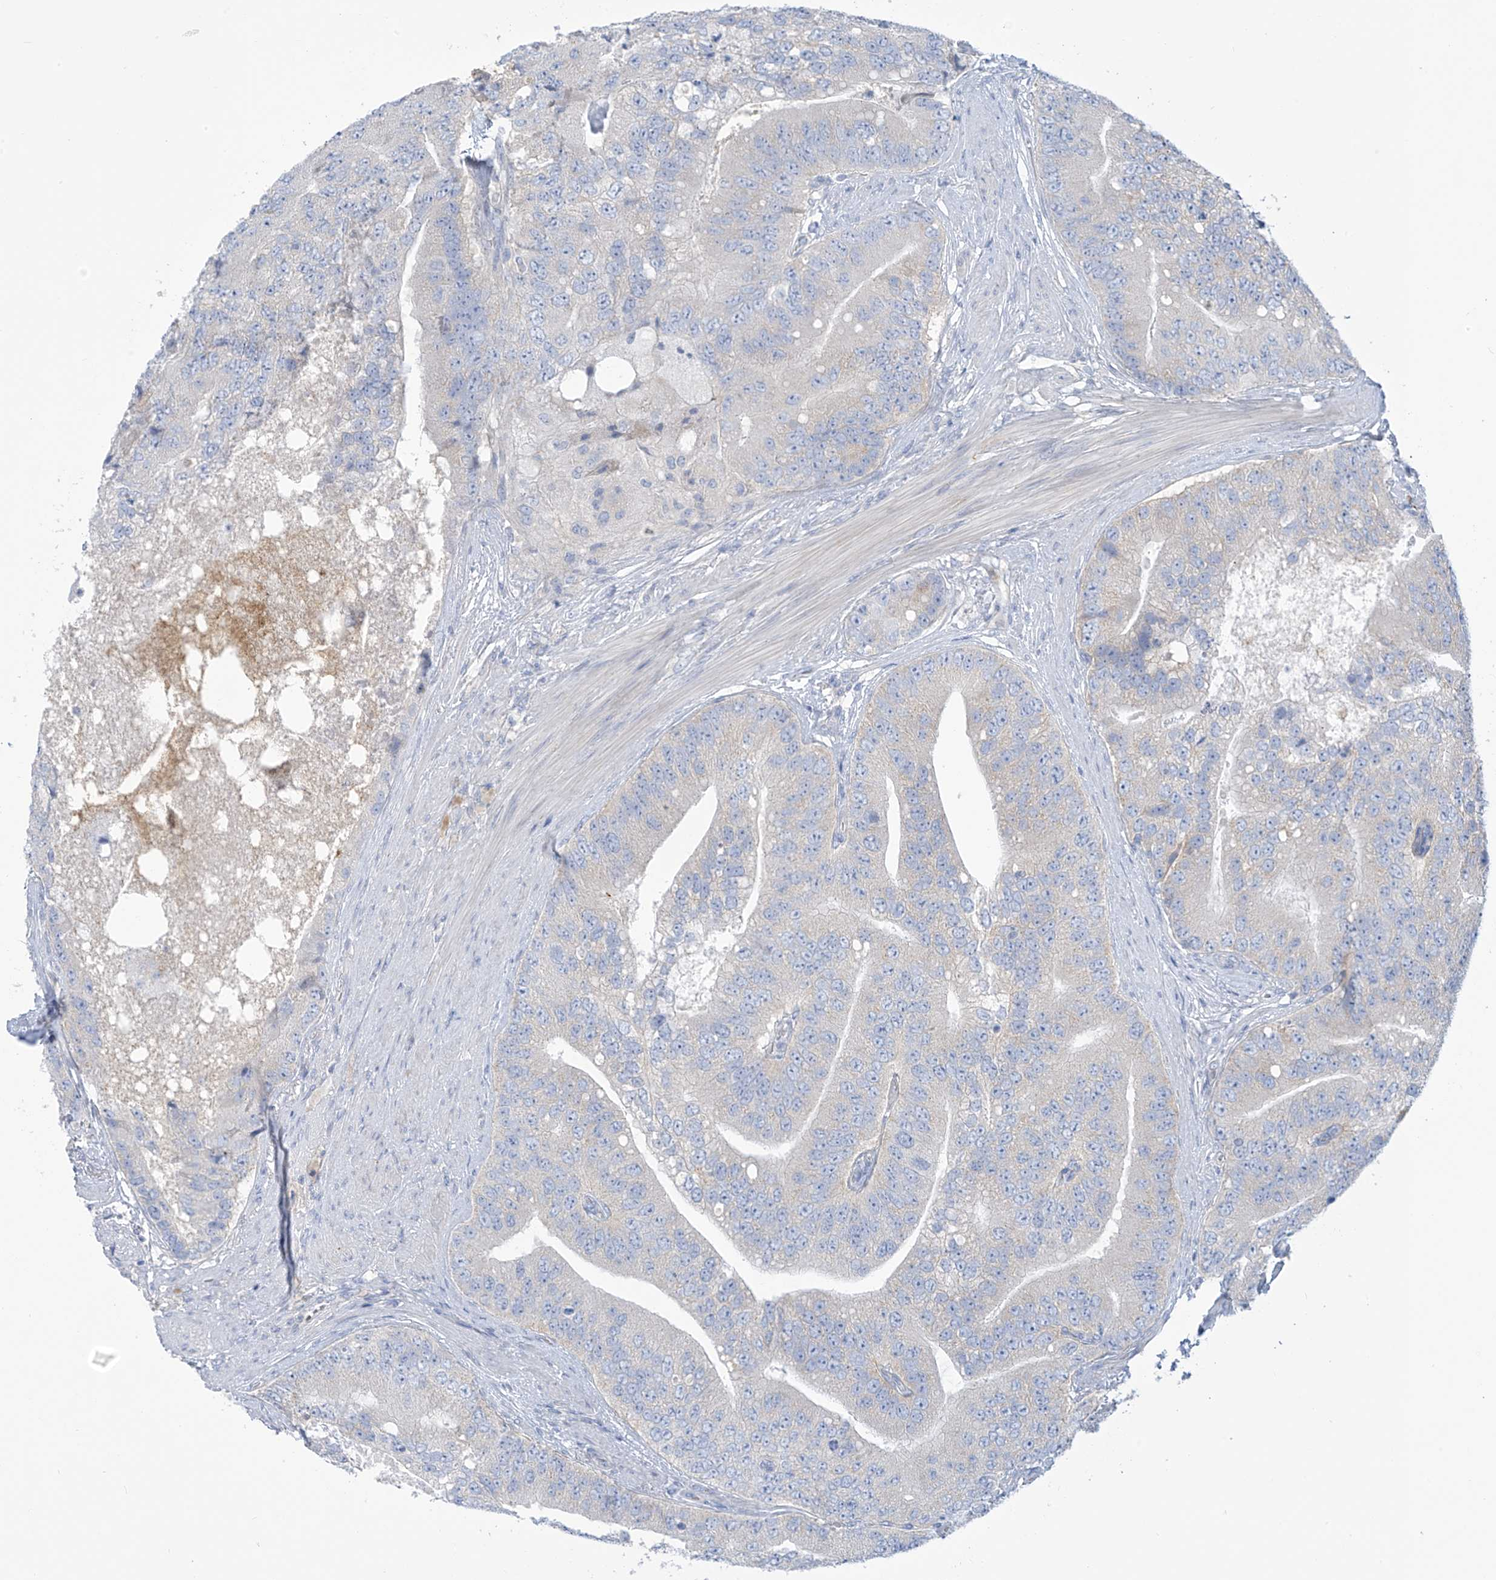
{"staining": {"intensity": "negative", "quantity": "none", "location": "none"}, "tissue": "prostate cancer", "cell_type": "Tumor cells", "image_type": "cancer", "snomed": [{"axis": "morphology", "description": "Adenocarcinoma, High grade"}, {"axis": "topography", "description": "Prostate"}], "caption": "Tumor cells show no significant protein staining in high-grade adenocarcinoma (prostate).", "gene": "FABP2", "patient": {"sex": "male", "age": 70}}